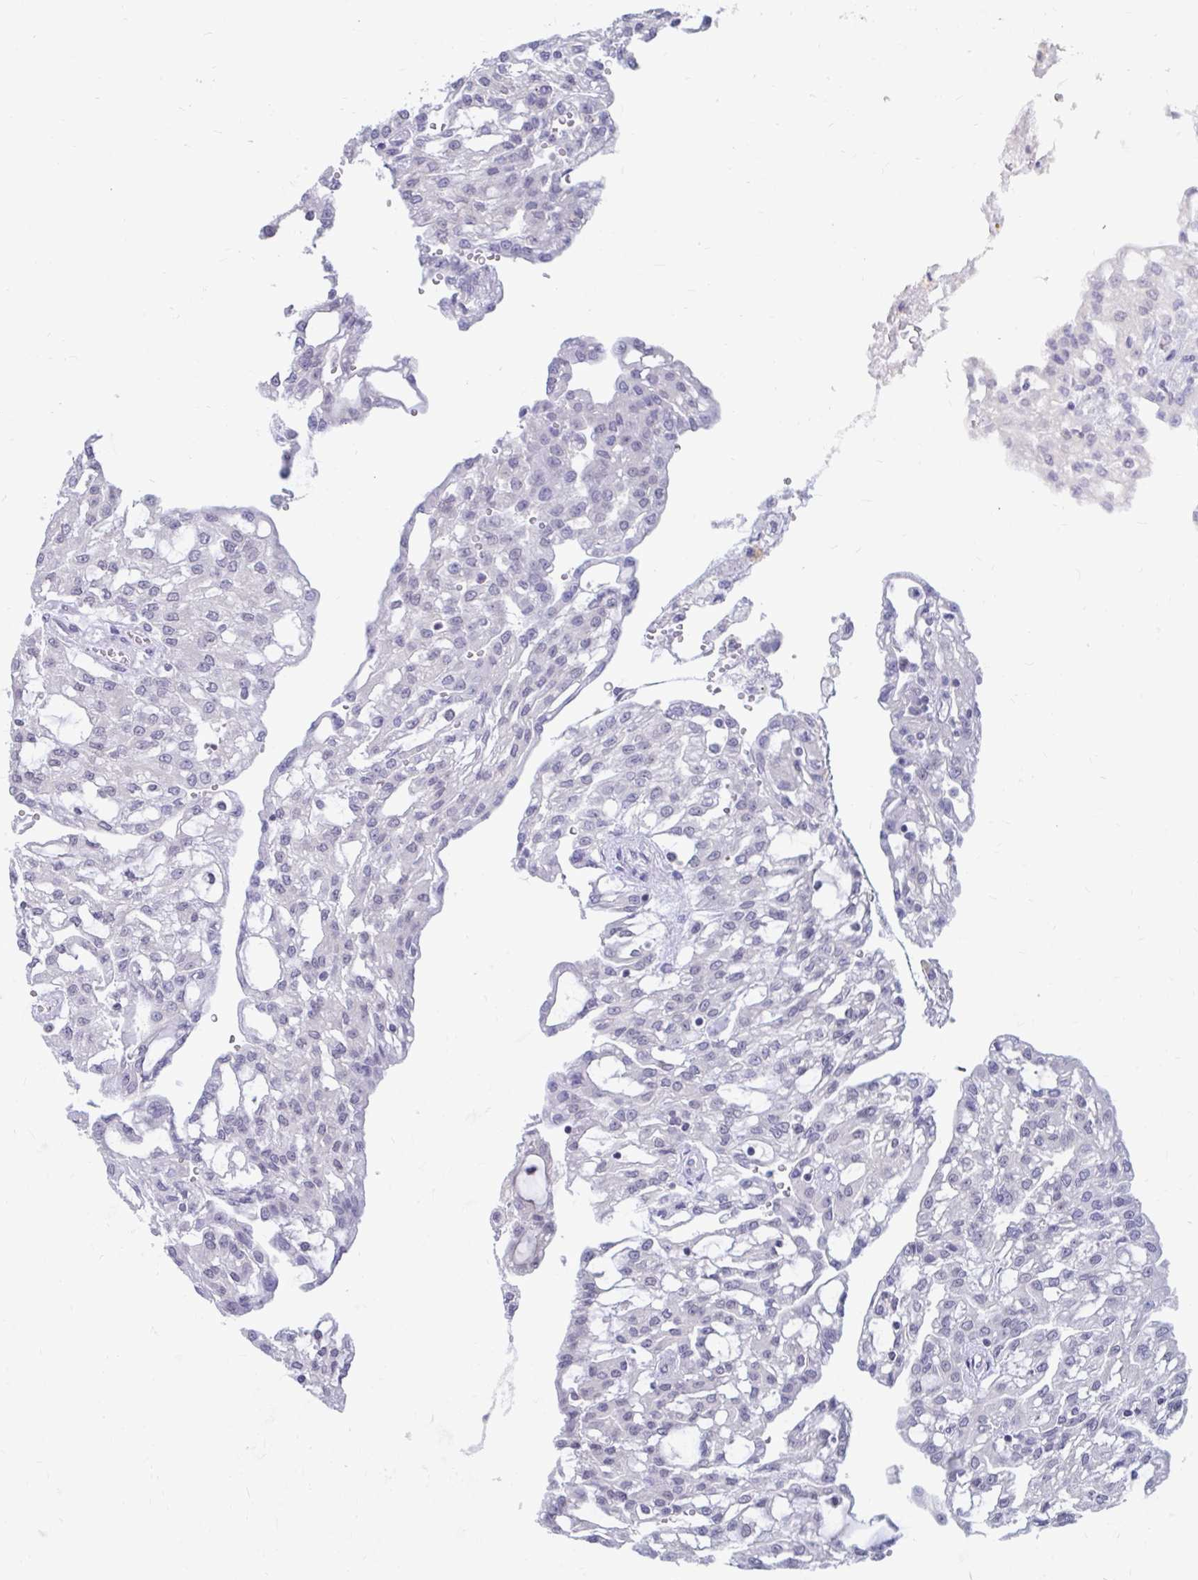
{"staining": {"intensity": "negative", "quantity": "none", "location": "none"}, "tissue": "renal cancer", "cell_type": "Tumor cells", "image_type": "cancer", "snomed": [{"axis": "morphology", "description": "Adenocarcinoma, NOS"}, {"axis": "topography", "description": "Kidney"}], "caption": "High magnification brightfield microscopy of renal cancer stained with DAB (3,3'-diaminobenzidine) (brown) and counterstained with hematoxylin (blue): tumor cells show no significant staining.", "gene": "ARPP19", "patient": {"sex": "male", "age": 63}}